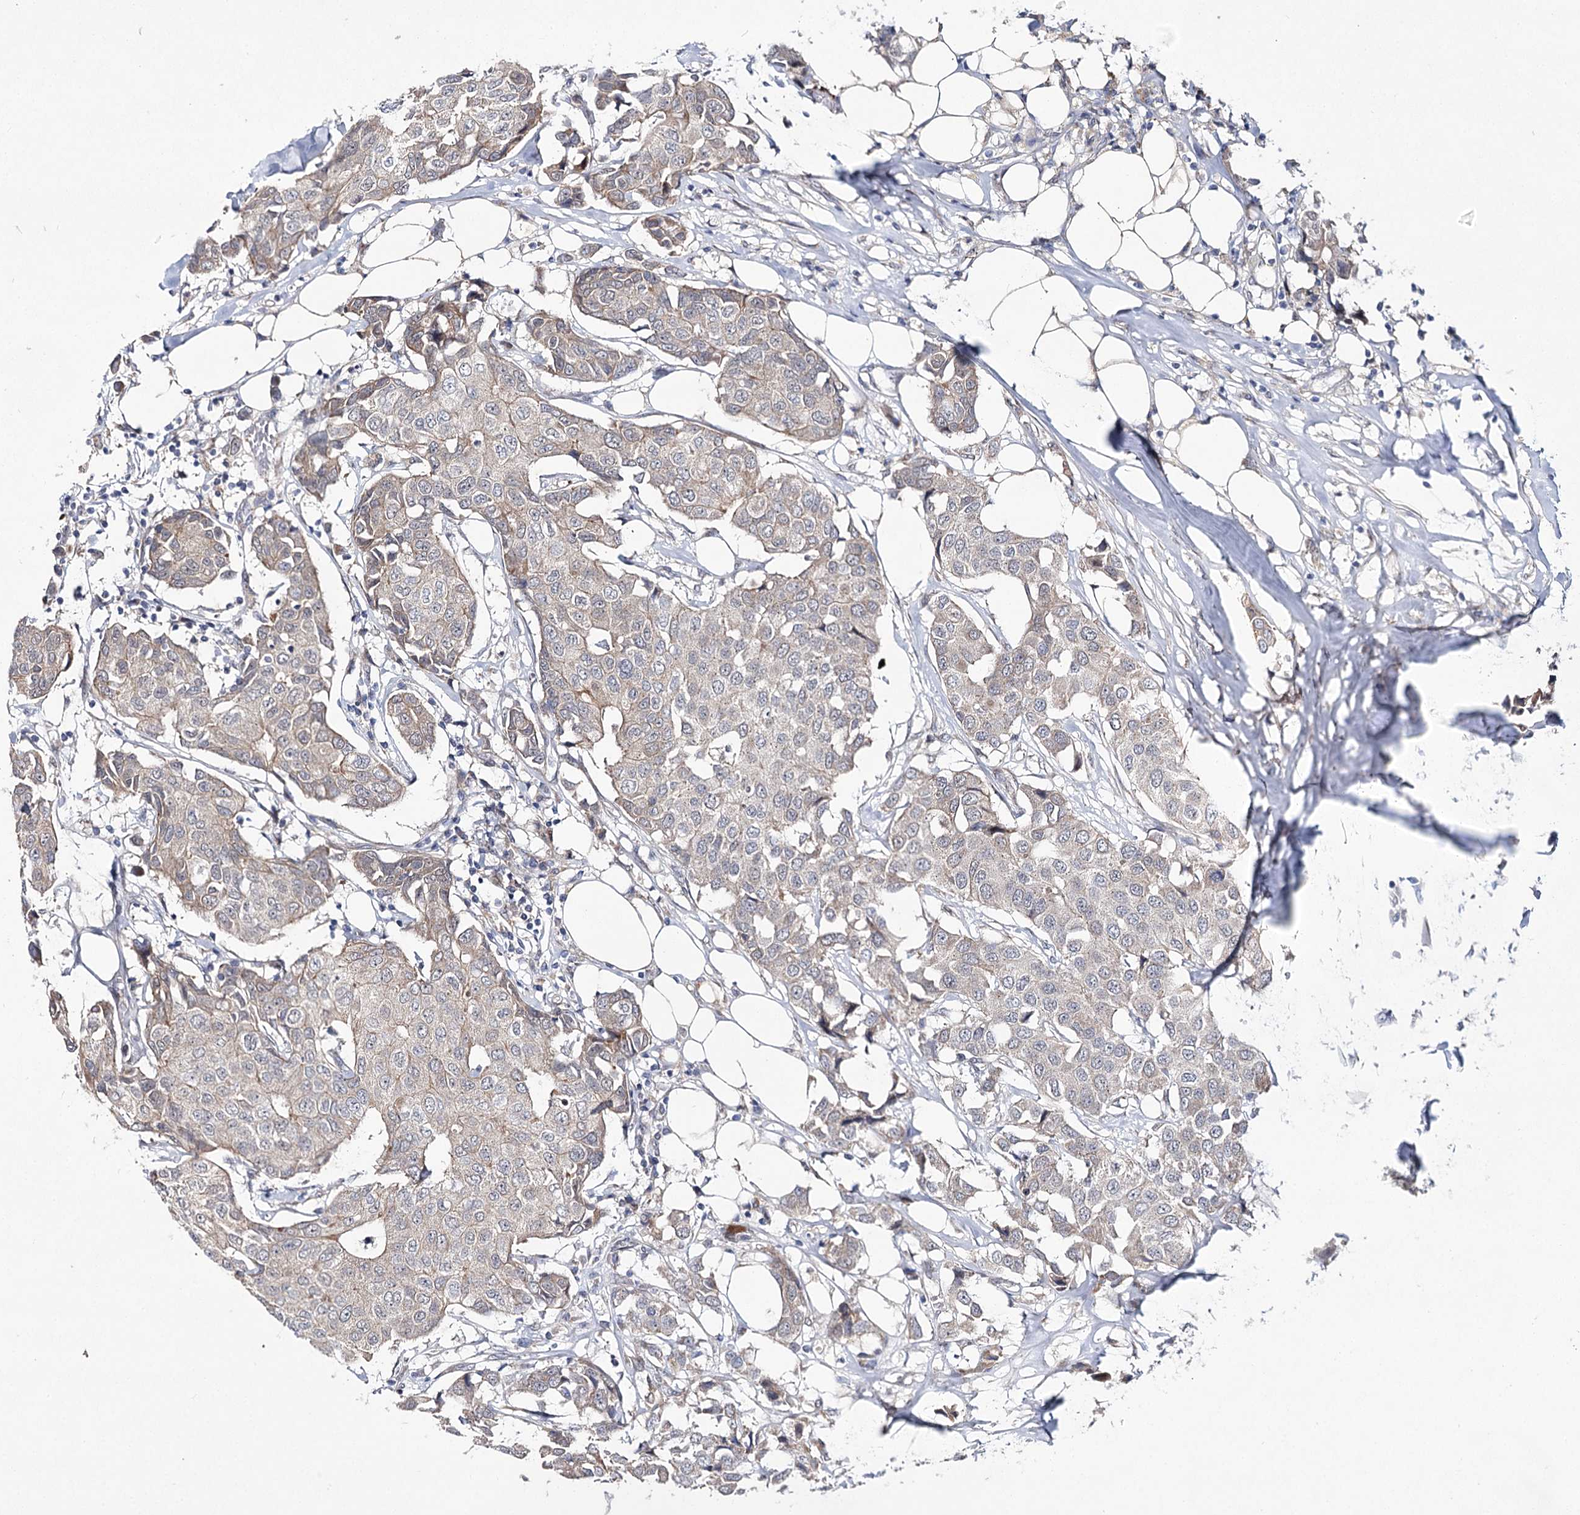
{"staining": {"intensity": "weak", "quantity": "<25%", "location": "cytoplasmic/membranous"}, "tissue": "breast cancer", "cell_type": "Tumor cells", "image_type": "cancer", "snomed": [{"axis": "morphology", "description": "Duct carcinoma"}, {"axis": "topography", "description": "Breast"}], "caption": "High power microscopy image of an immunohistochemistry (IHC) micrograph of breast infiltrating ductal carcinoma, revealing no significant positivity in tumor cells.", "gene": "ARHGAP32", "patient": {"sex": "female", "age": 80}}